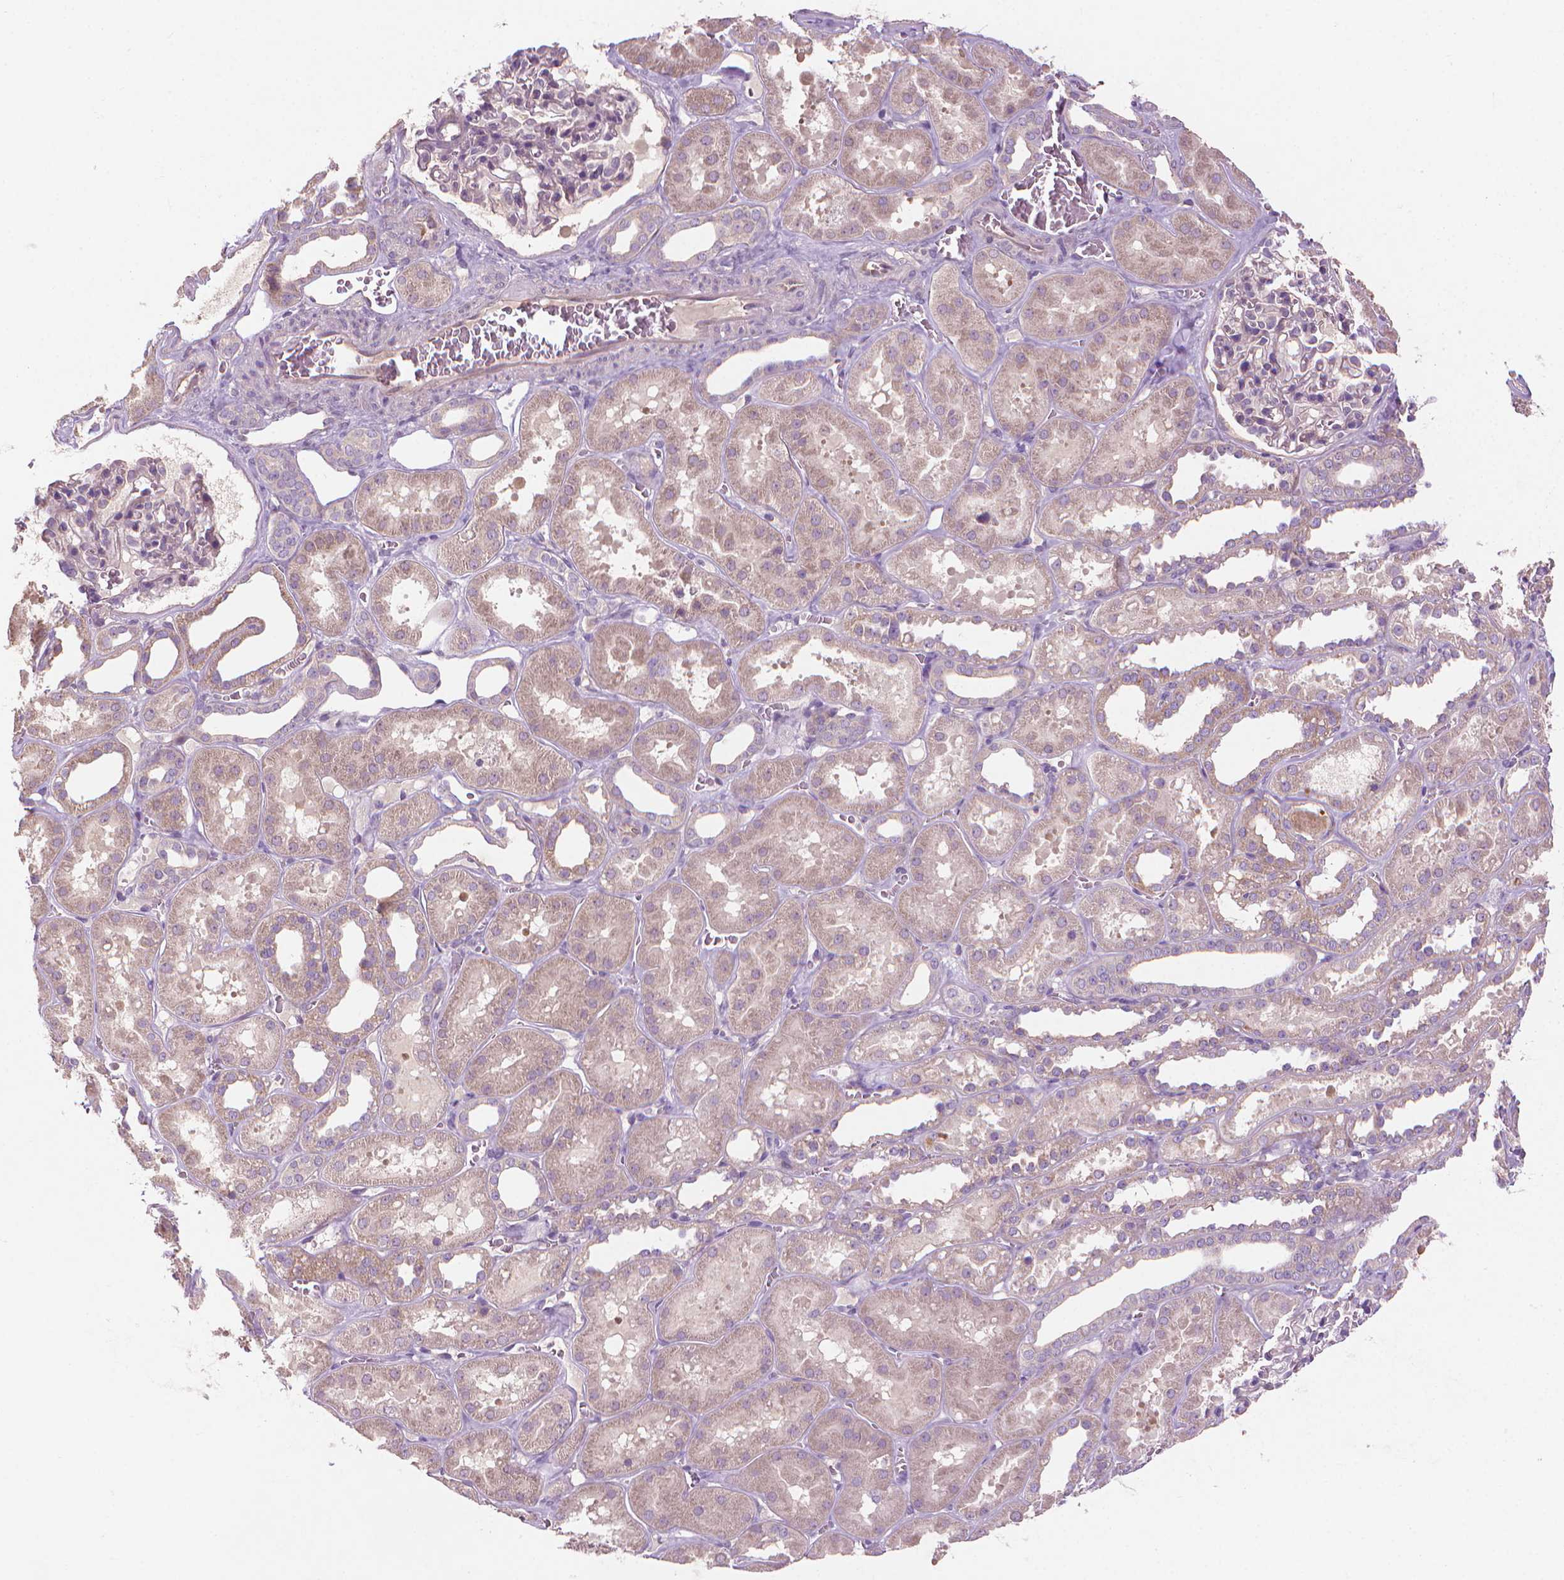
{"staining": {"intensity": "negative", "quantity": "none", "location": "none"}, "tissue": "kidney", "cell_type": "Cells in glomeruli", "image_type": "normal", "snomed": [{"axis": "morphology", "description": "Normal tissue, NOS"}, {"axis": "topography", "description": "Kidney"}], "caption": "IHC of benign human kidney shows no positivity in cells in glomeruli. The staining was performed using DAB to visualize the protein expression in brown, while the nuclei were stained in blue with hematoxylin (Magnification: 20x).", "gene": "RIIAD1", "patient": {"sex": "female", "age": 41}}